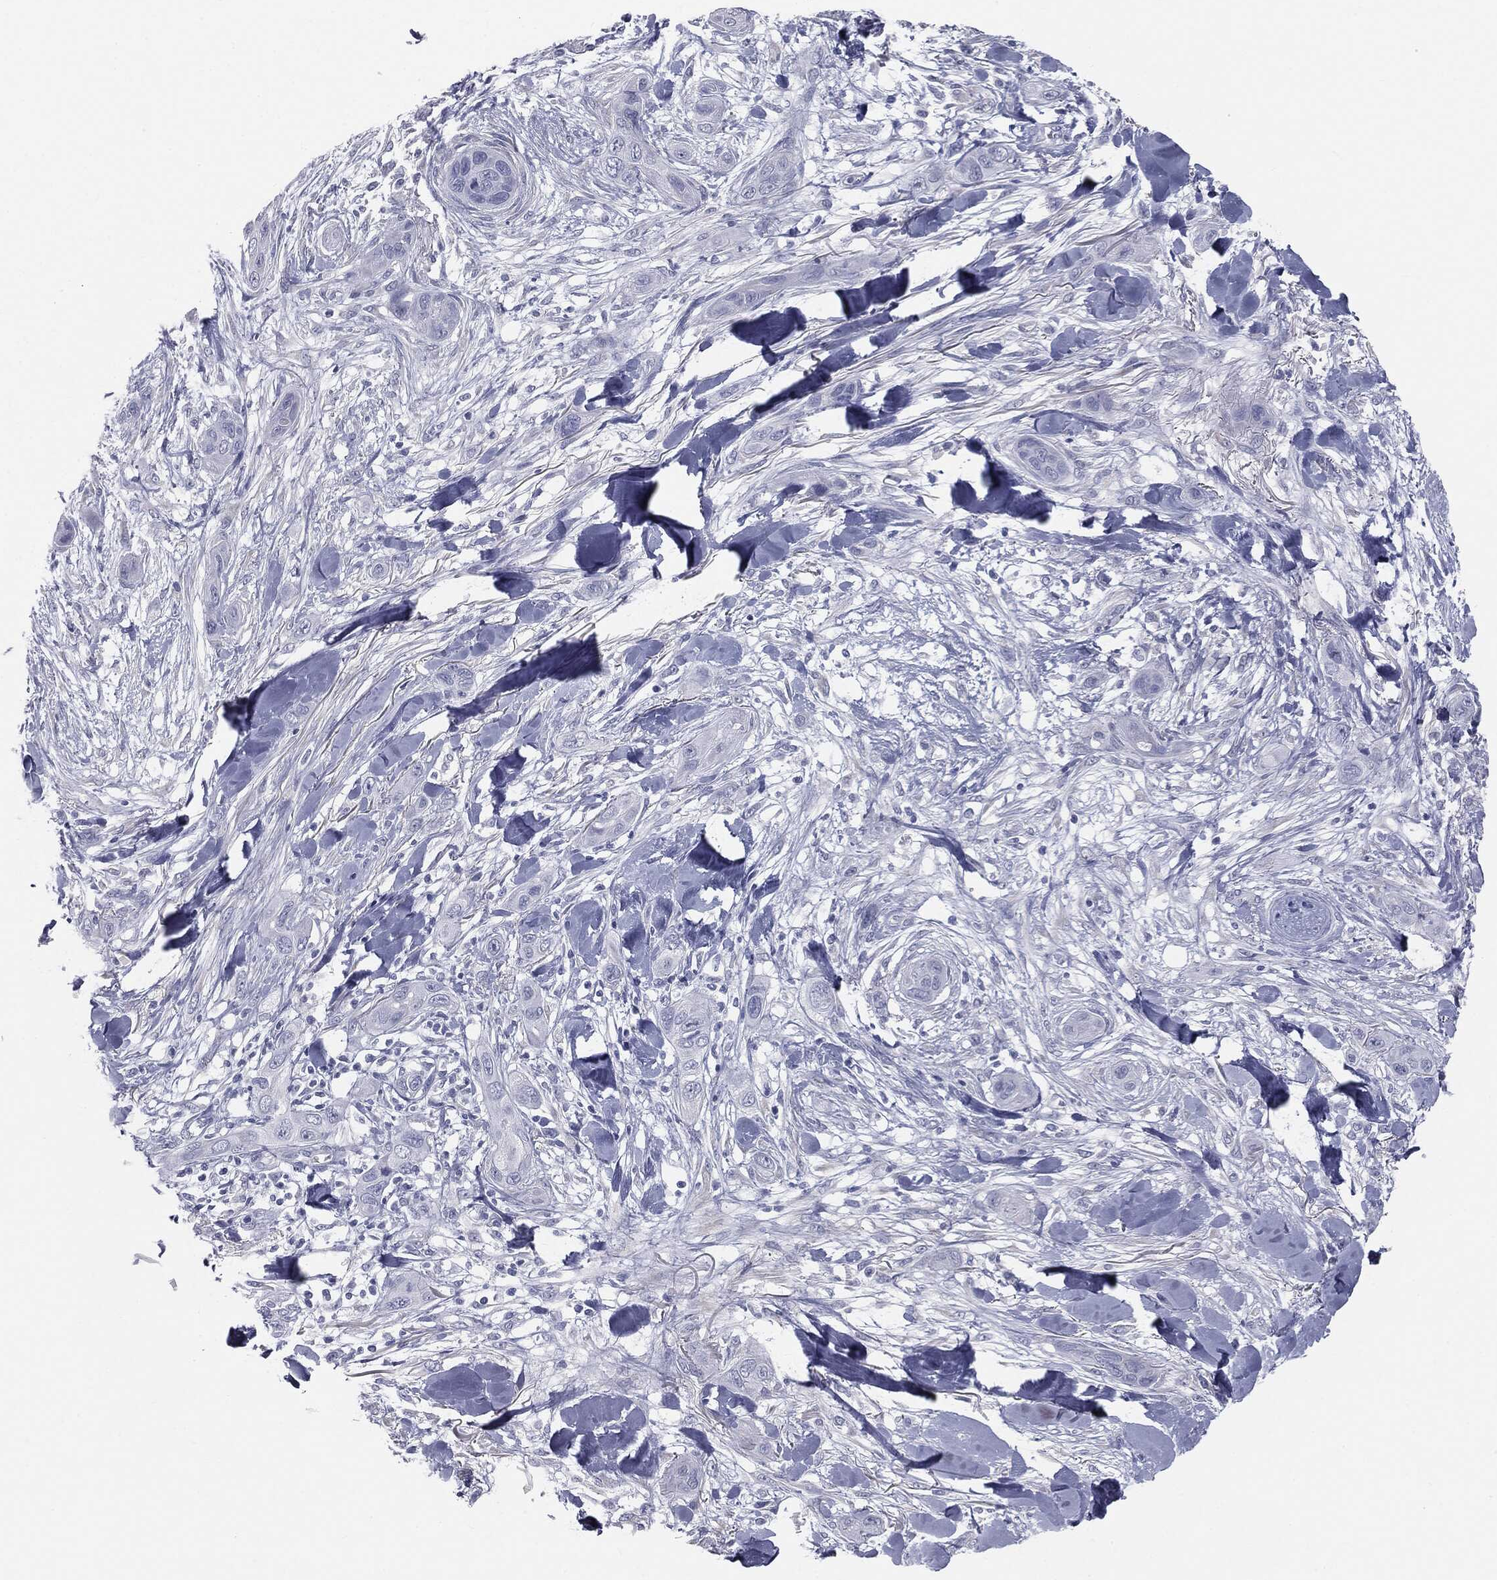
{"staining": {"intensity": "negative", "quantity": "none", "location": "none"}, "tissue": "skin cancer", "cell_type": "Tumor cells", "image_type": "cancer", "snomed": [{"axis": "morphology", "description": "Squamous cell carcinoma, NOS"}, {"axis": "topography", "description": "Skin"}], "caption": "Immunohistochemical staining of human skin cancer shows no significant staining in tumor cells.", "gene": "MUC5AC", "patient": {"sex": "male", "age": 78}}